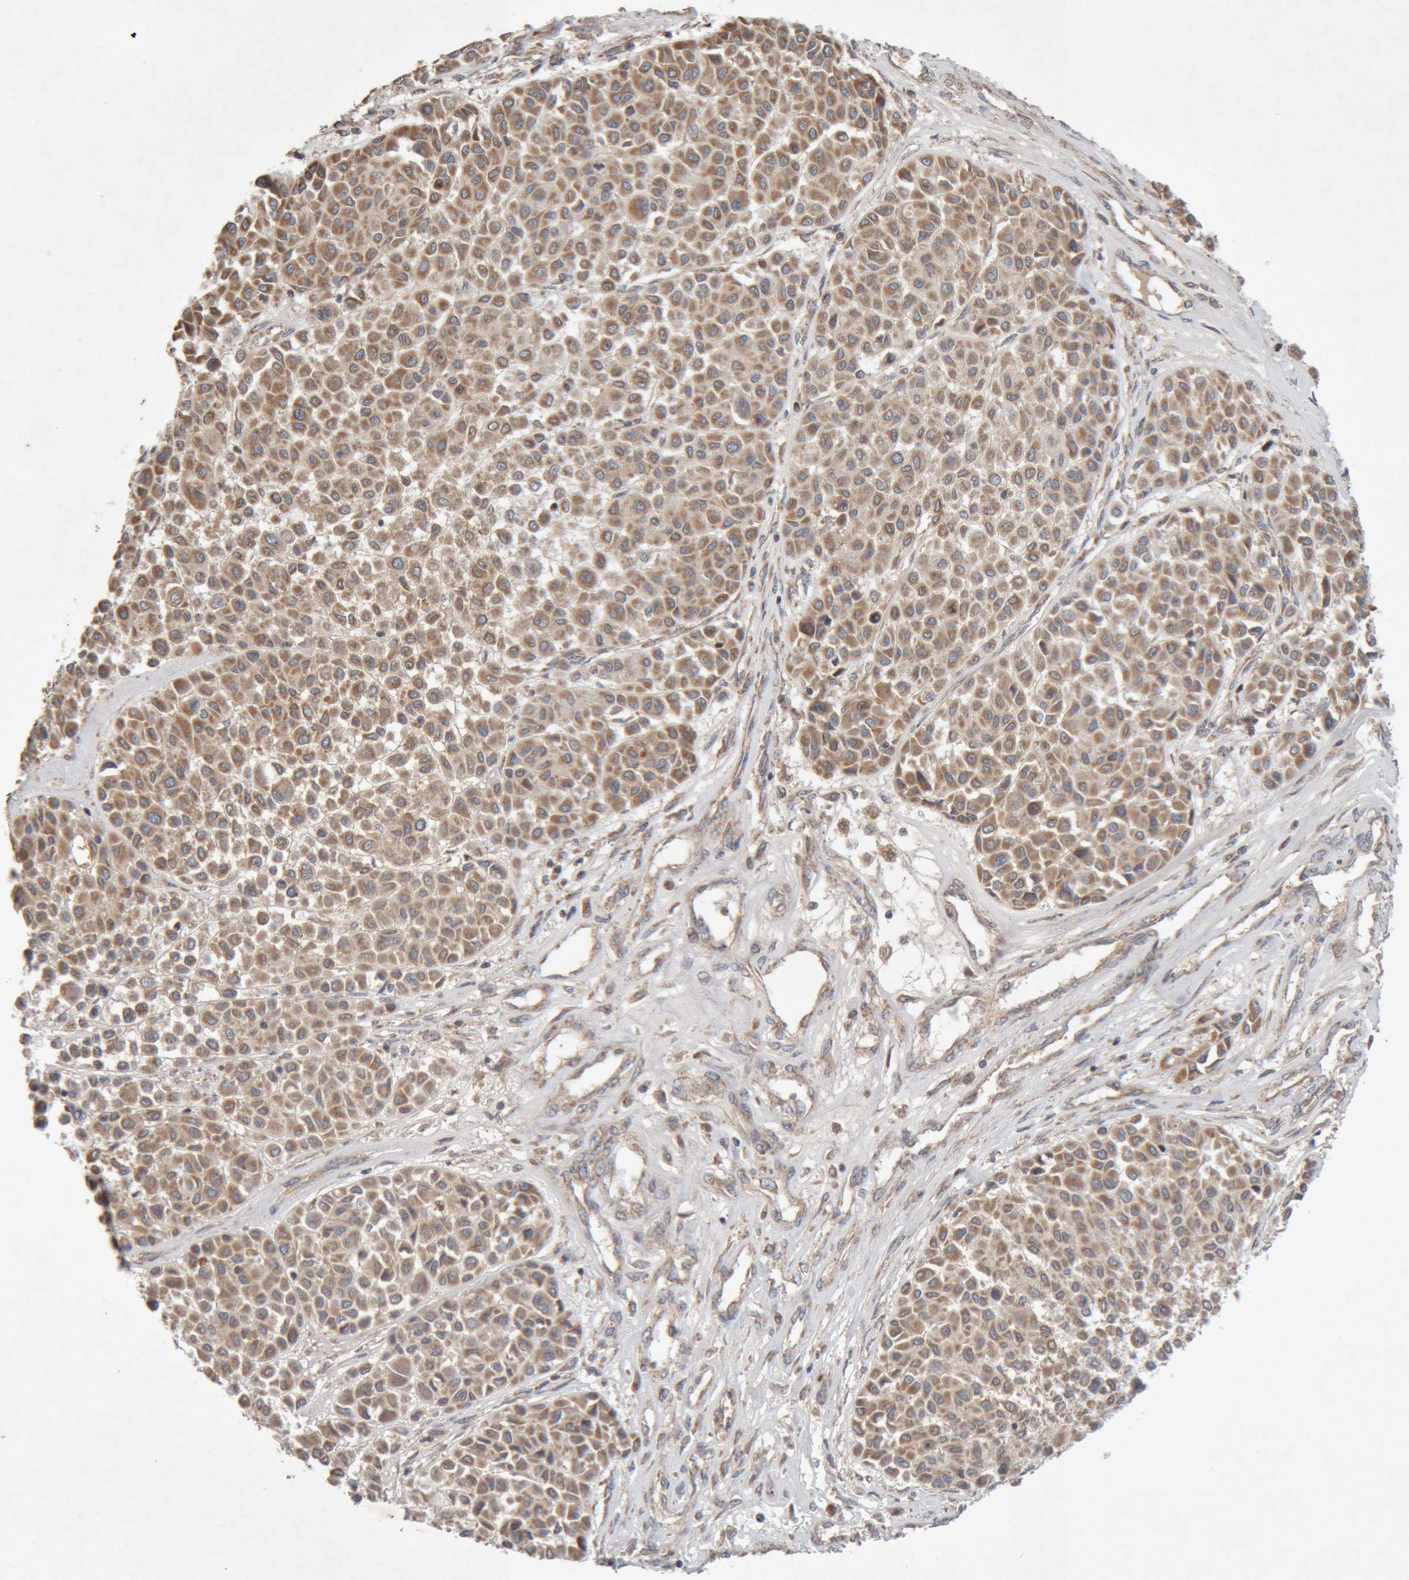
{"staining": {"intensity": "moderate", "quantity": ">75%", "location": "cytoplasmic/membranous"}, "tissue": "melanoma", "cell_type": "Tumor cells", "image_type": "cancer", "snomed": [{"axis": "morphology", "description": "Malignant melanoma, Metastatic site"}, {"axis": "topography", "description": "Soft tissue"}], "caption": "Moderate cytoplasmic/membranous positivity is identified in approximately >75% of tumor cells in malignant melanoma (metastatic site). The staining is performed using DAB (3,3'-diaminobenzidine) brown chromogen to label protein expression. The nuclei are counter-stained blue using hematoxylin.", "gene": "KIF21B", "patient": {"sex": "male", "age": 41}}